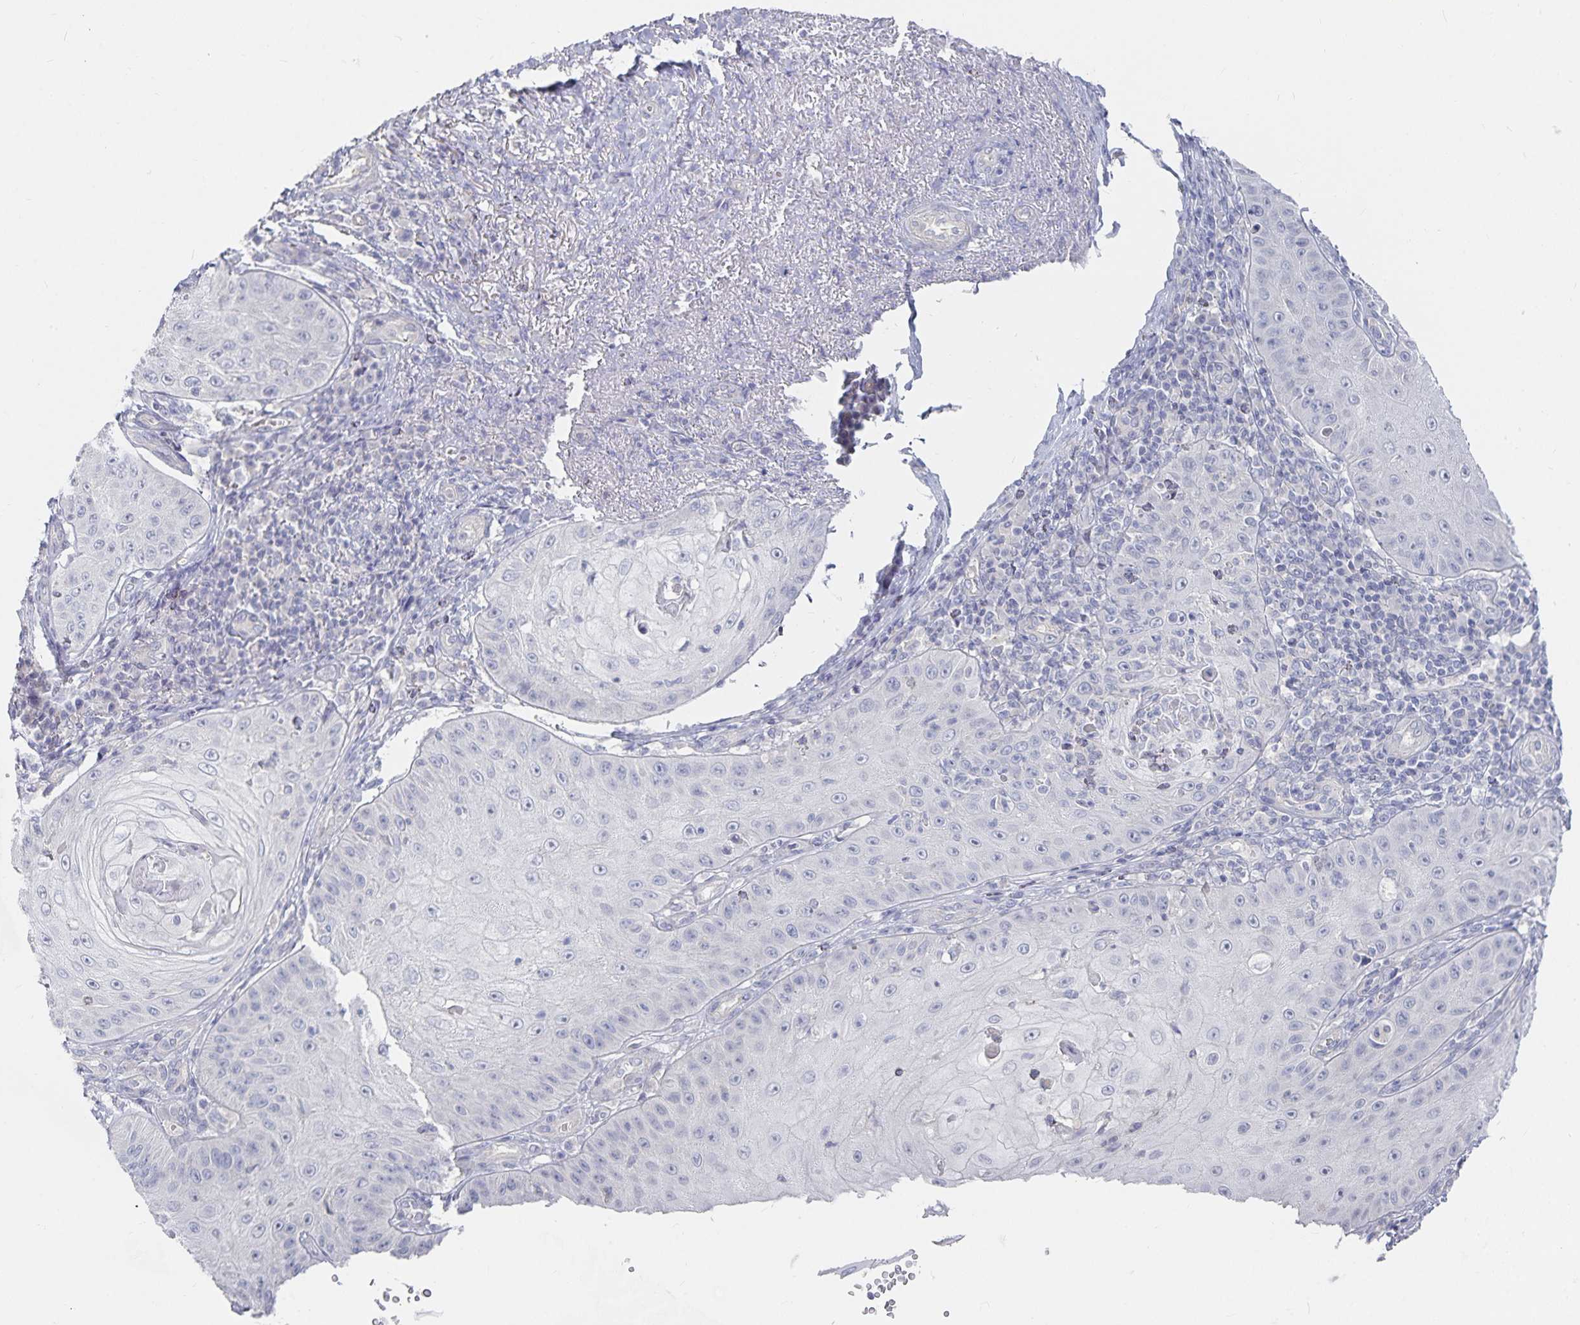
{"staining": {"intensity": "negative", "quantity": "none", "location": "none"}, "tissue": "skin cancer", "cell_type": "Tumor cells", "image_type": "cancer", "snomed": [{"axis": "morphology", "description": "Squamous cell carcinoma, NOS"}, {"axis": "topography", "description": "Skin"}], "caption": "Immunohistochemistry image of human skin squamous cell carcinoma stained for a protein (brown), which demonstrates no staining in tumor cells. Nuclei are stained in blue.", "gene": "DNAH9", "patient": {"sex": "male", "age": 70}}